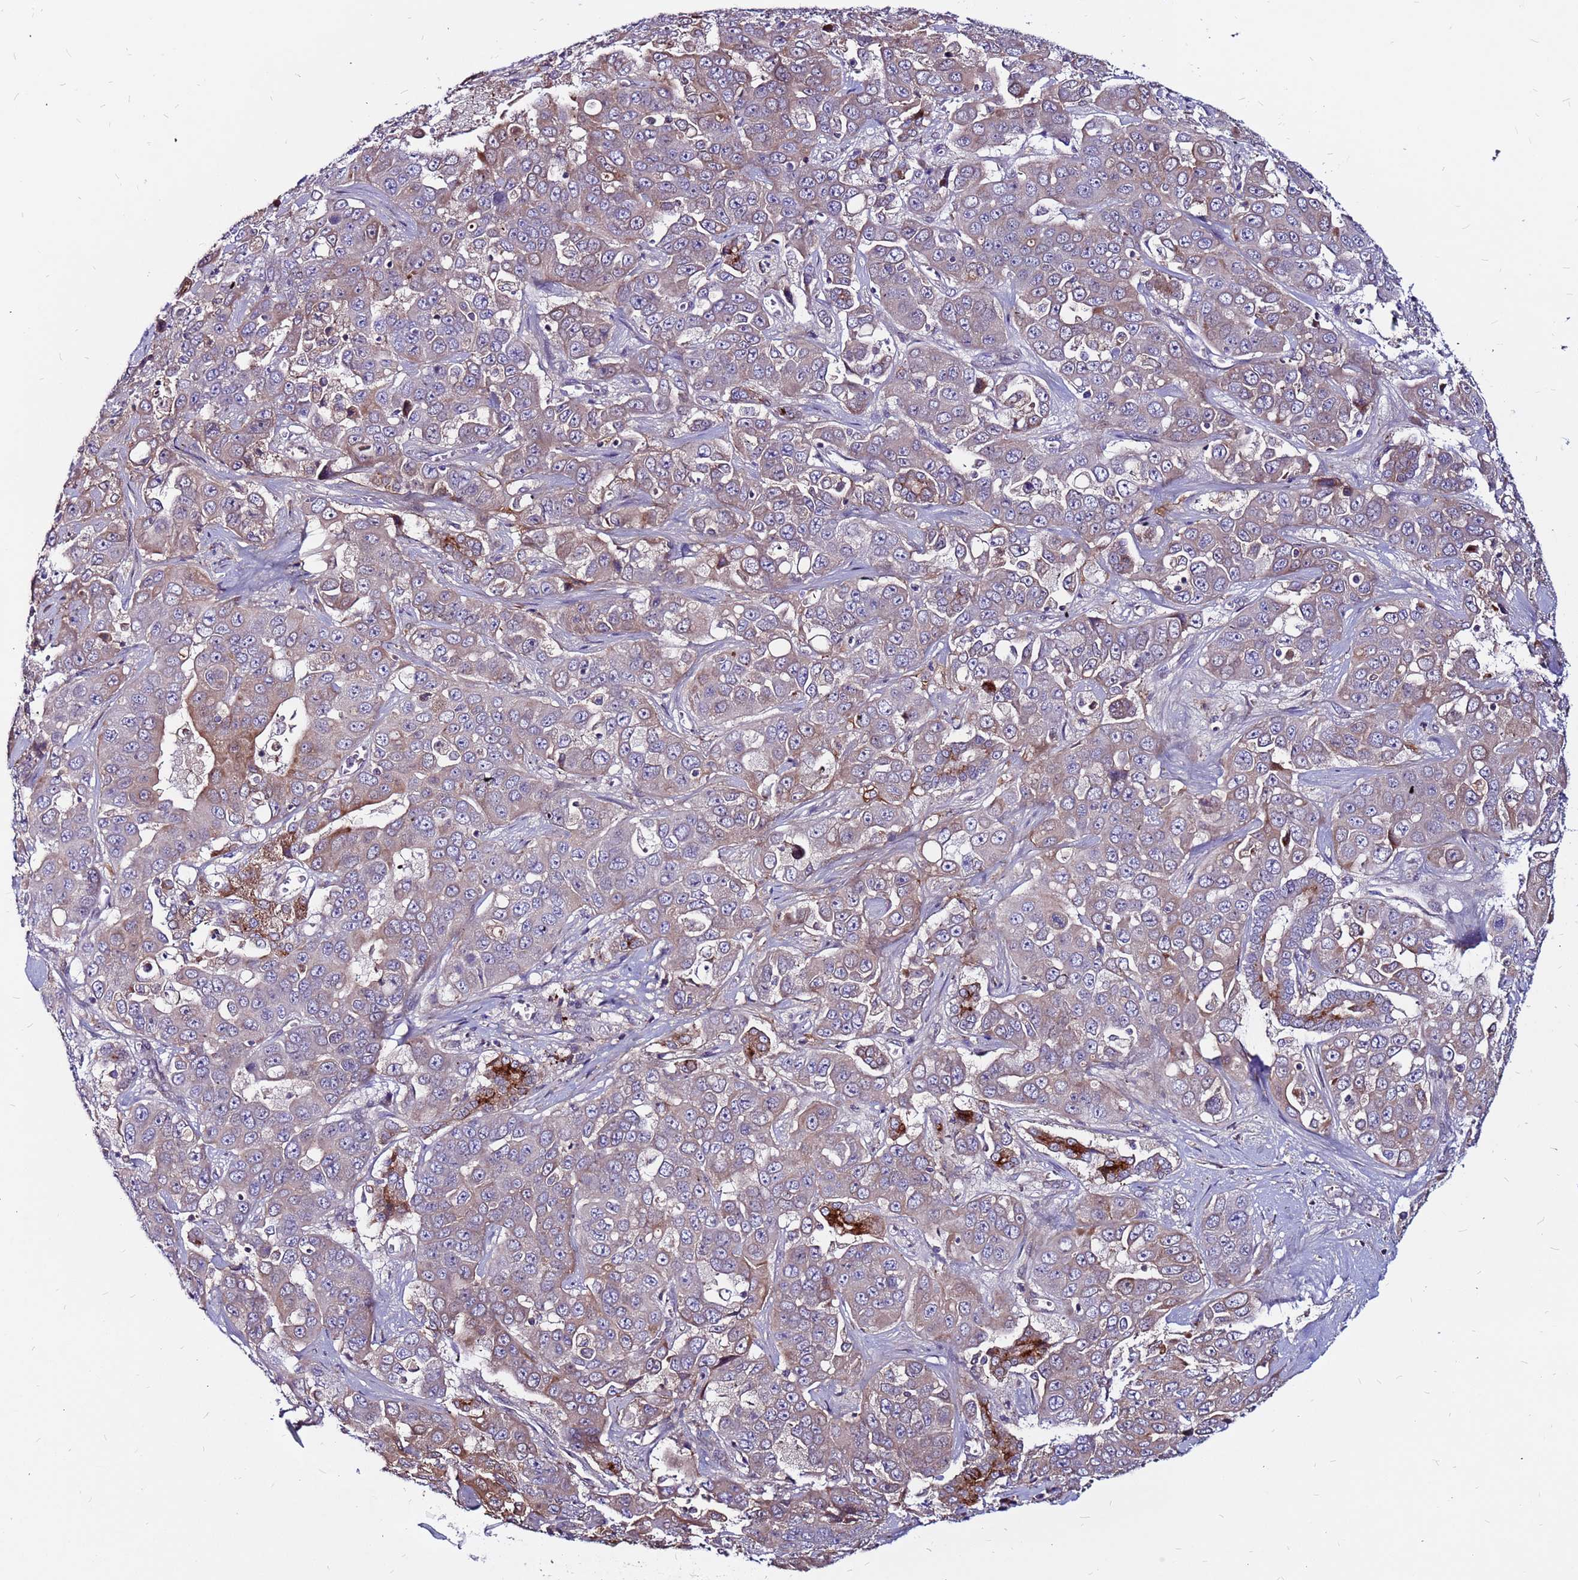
{"staining": {"intensity": "moderate", "quantity": "<25%", "location": "cytoplasmic/membranous"}, "tissue": "liver cancer", "cell_type": "Tumor cells", "image_type": "cancer", "snomed": [{"axis": "morphology", "description": "Cholangiocarcinoma"}, {"axis": "topography", "description": "Liver"}], "caption": "Tumor cells demonstrate low levels of moderate cytoplasmic/membranous expression in about <25% of cells in human liver cholangiocarcinoma.", "gene": "CCDC71", "patient": {"sex": "female", "age": 52}}